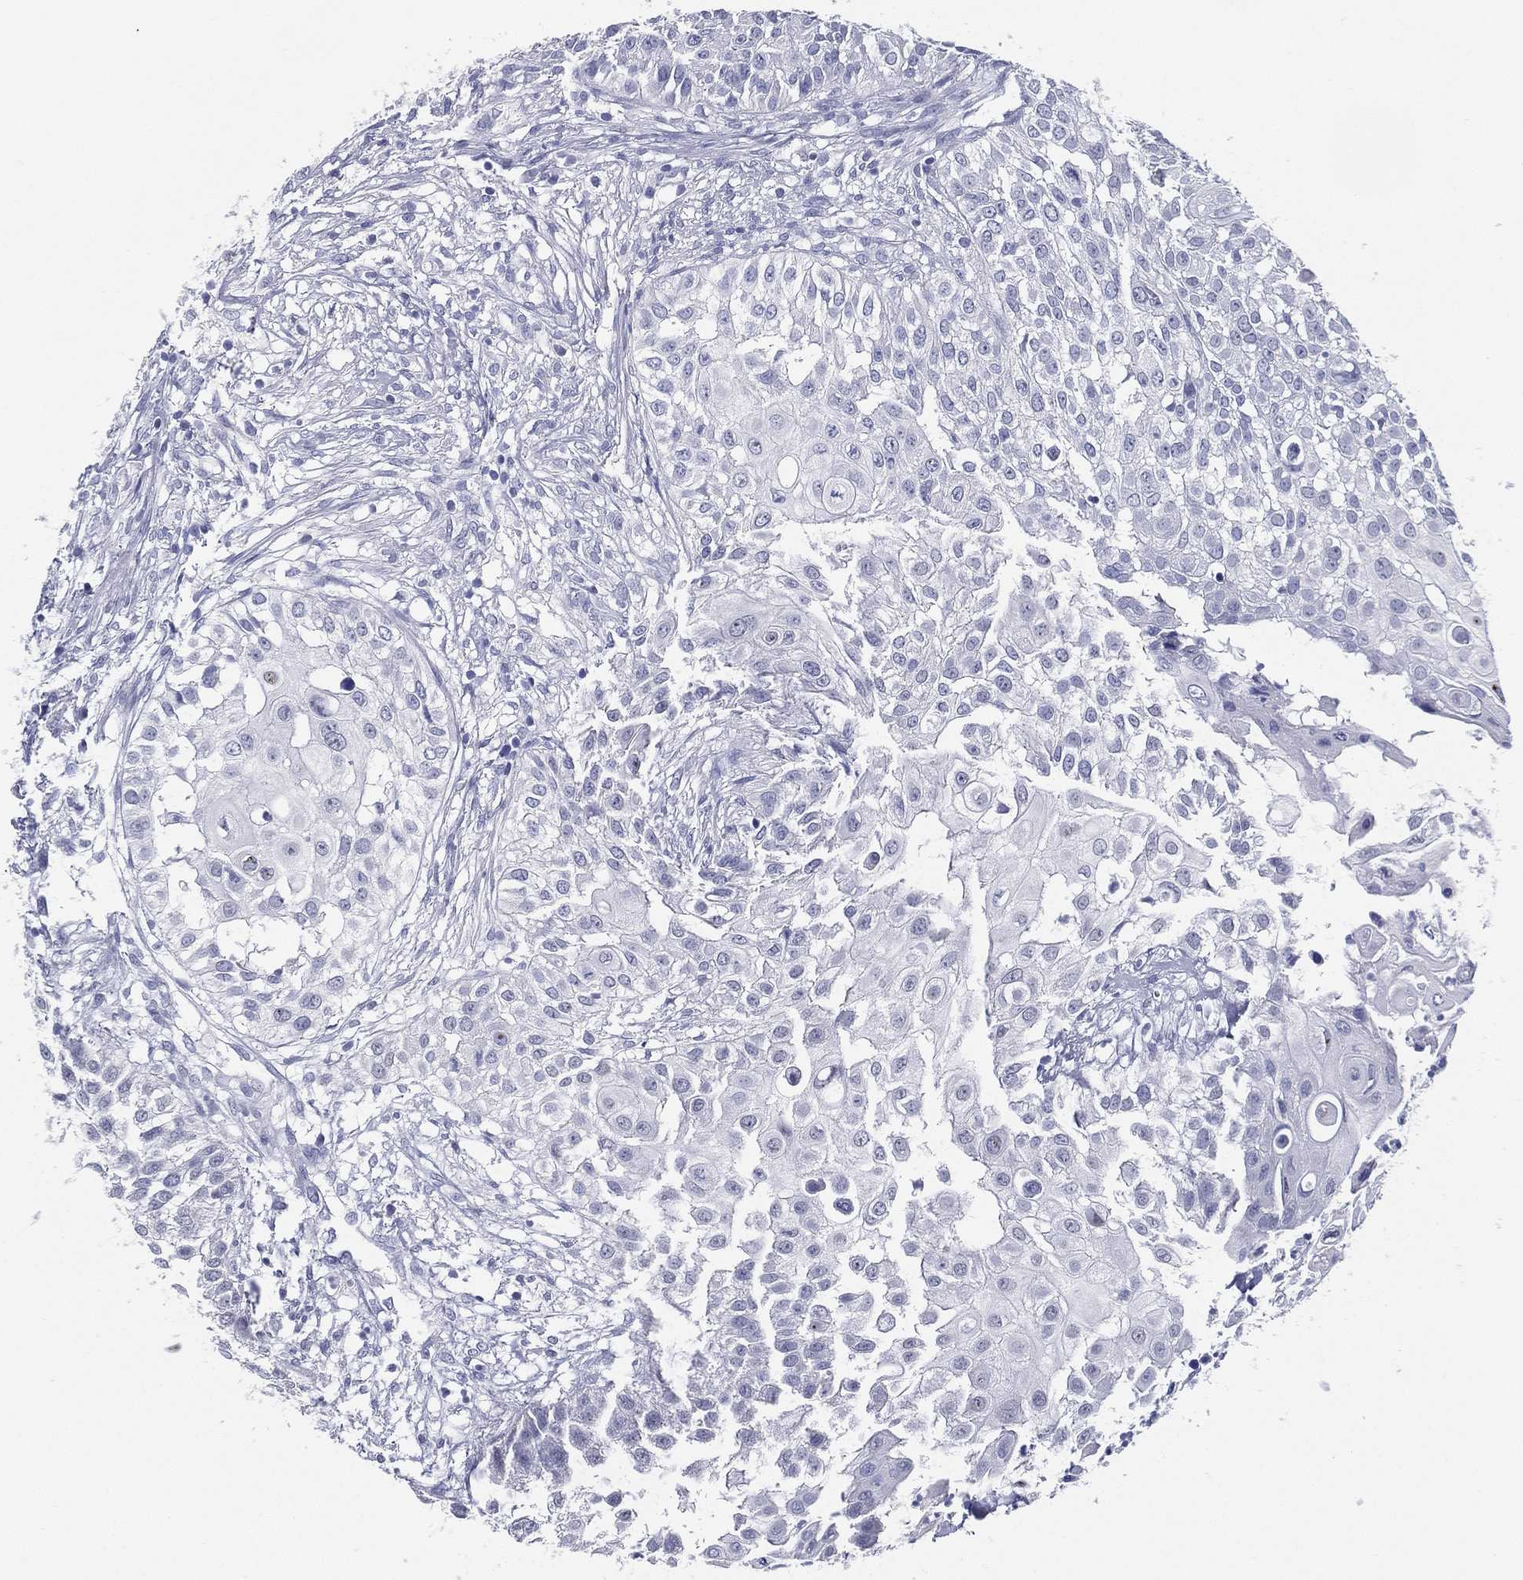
{"staining": {"intensity": "negative", "quantity": "none", "location": "none"}, "tissue": "urothelial cancer", "cell_type": "Tumor cells", "image_type": "cancer", "snomed": [{"axis": "morphology", "description": "Urothelial carcinoma, High grade"}, {"axis": "topography", "description": "Urinary bladder"}], "caption": "The micrograph demonstrates no staining of tumor cells in high-grade urothelial carcinoma.", "gene": "RSPH4A", "patient": {"sex": "female", "age": 79}}